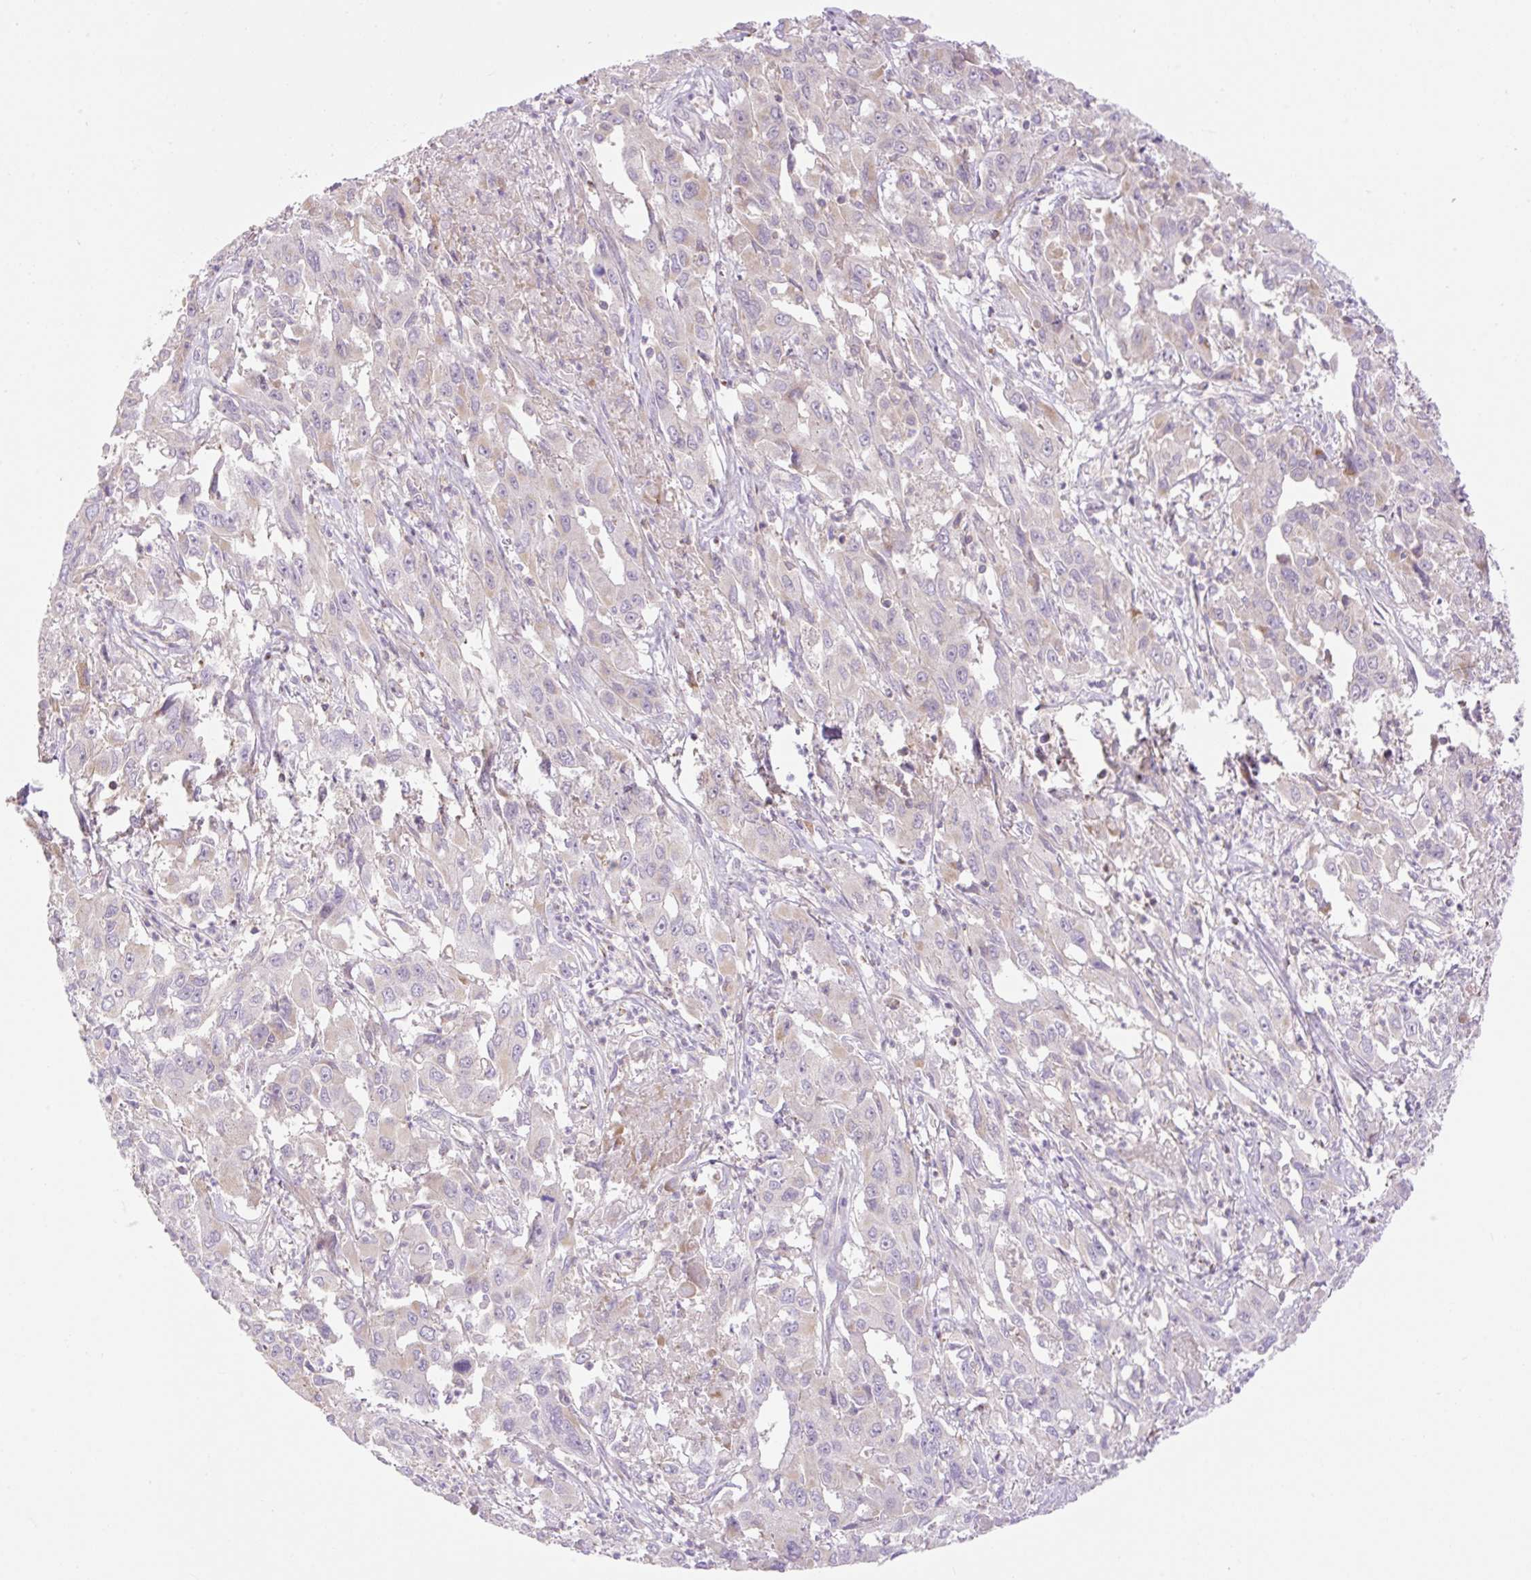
{"staining": {"intensity": "weak", "quantity": "<25%", "location": "cytoplasmic/membranous"}, "tissue": "liver cancer", "cell_type": "Tumor cells", "image_type": "cancer", "snomed": [{"axis": "morphology", "description": "Carcinoma, Hepatocellular, NOS"}, {"axis": "topography", "description": "Liver"}], "caption": "IHC micrograph of liver cancer (hepatocellular carcinoma) stained for a protein (brown), which demonstrates no expression in tumor cells. The staining was performed using DAB (3,3'-diaminobenzidine) to visualize the protein expression in brown, while the nuclei were stained in blue with hematoxylin (Magnification: 20x).", "gene": "VPS25", "patient": {"sex": "male", "age": 63}}